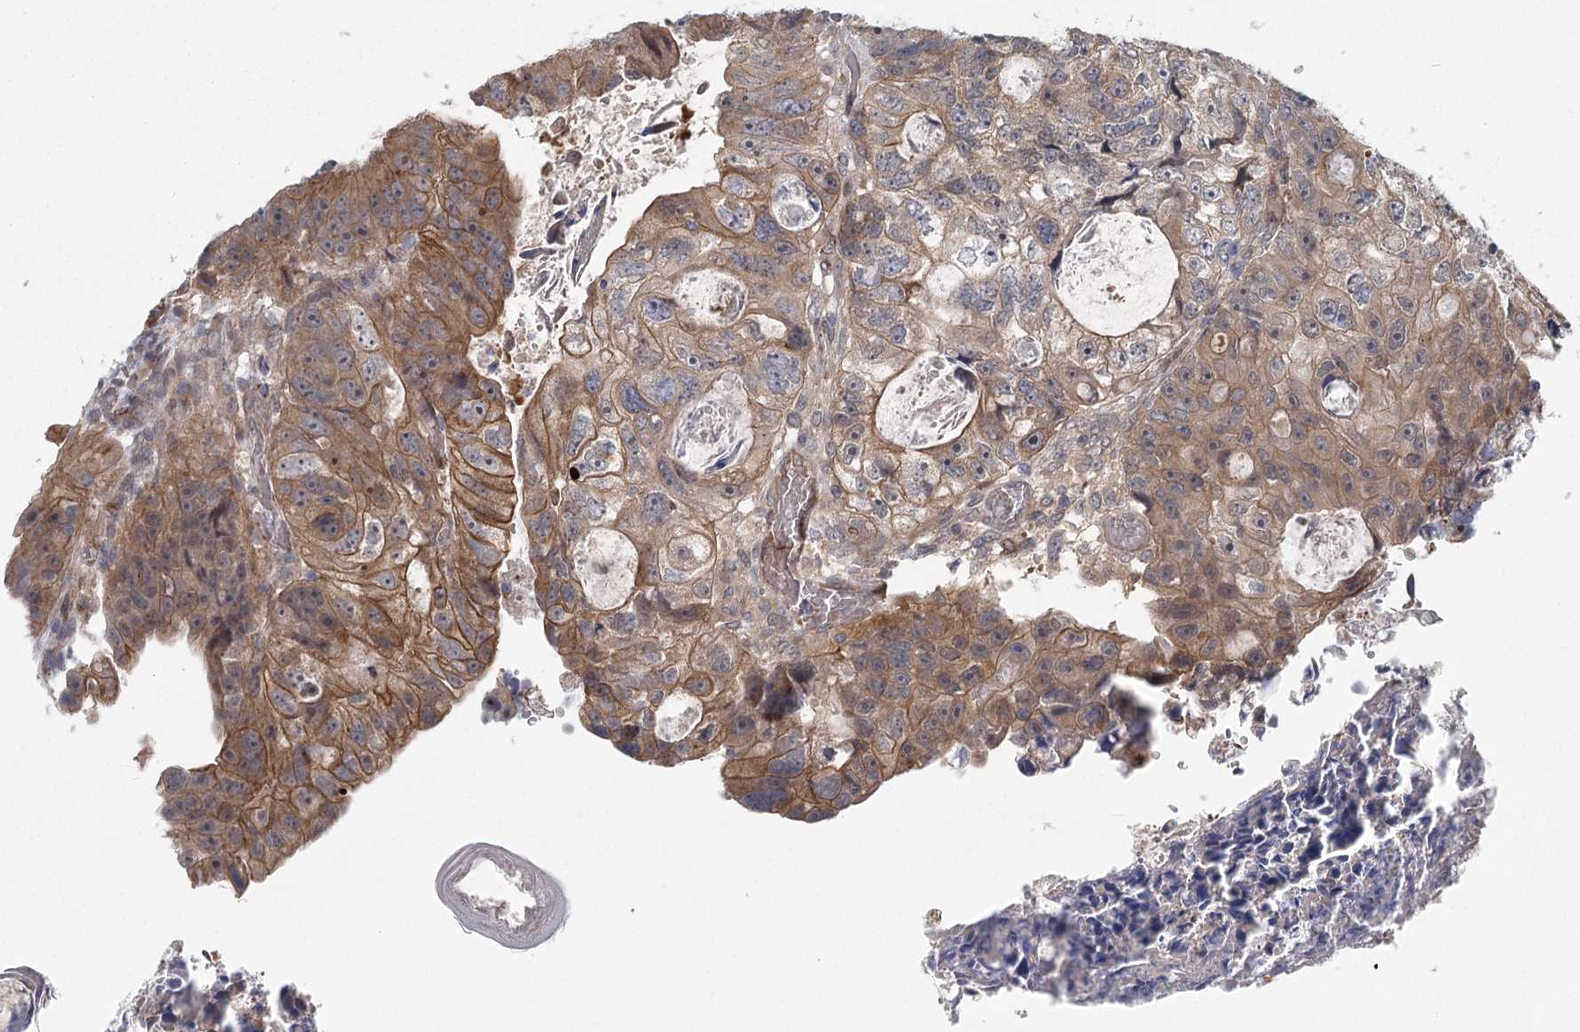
{"staining": {"intensity": "moderate", "quantity": ">75%", "location": "cytoplasmic/membranous,nuclear"}, "tissue": "colorectal cancer", "cell_type": "Tumor cells", "image_type": "cancer", "snomed": [{"axis": "morphology", "description": "Adenocarcinoma, NOS"}, {"axis": "topography", "description": "Rectum"}], "caption": "A medium amount of moderate cytoplasmic/membranous and nuclear expression is present in approximately >75% of tumor cells in colorectal cancer tissue.", "gene": "LRRC14B", "patient": {"sex": "male", "age": 59}}